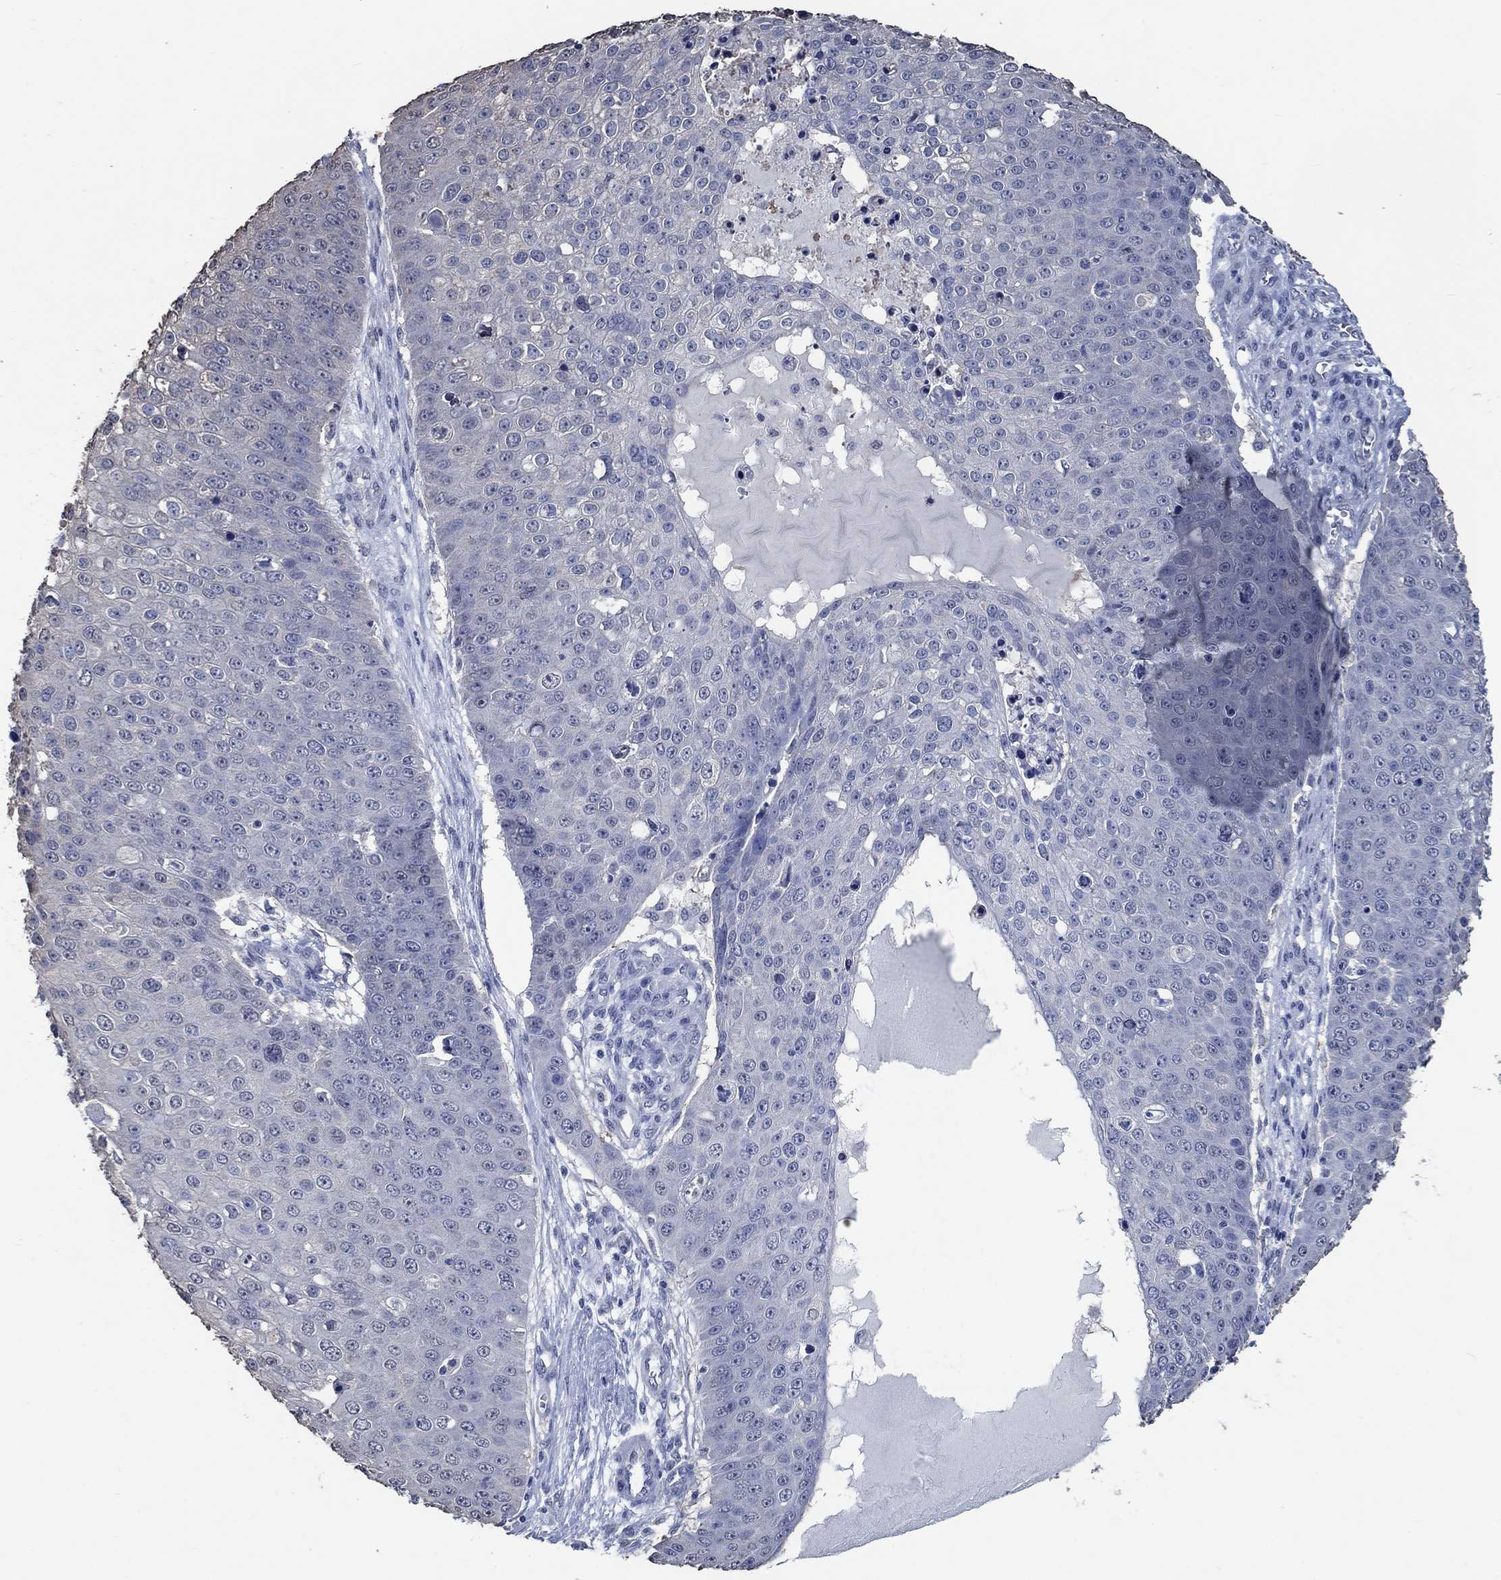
{"staining": {"intensity": "negative", "quantity": "none", "location": "none"}, "tissue": "skin cancer", "cell_type": "Tumor cells", "image_type": "cancer", "snomed": [{"axis": "morphology", "description": "Squamous cell carcinoma, NOS"}, {"axis": "topography", "description": "Skin"}], "caption": "High magnification brightfield microscopy of skin cancer stained with DAB (3,3'-diaminobenzidine) (brown) and counterstained with hematoxylin (blue): tumor cells show no significant staining.", "gene": "OBSCN", "patient": {"sex": "male", "age": 71}}